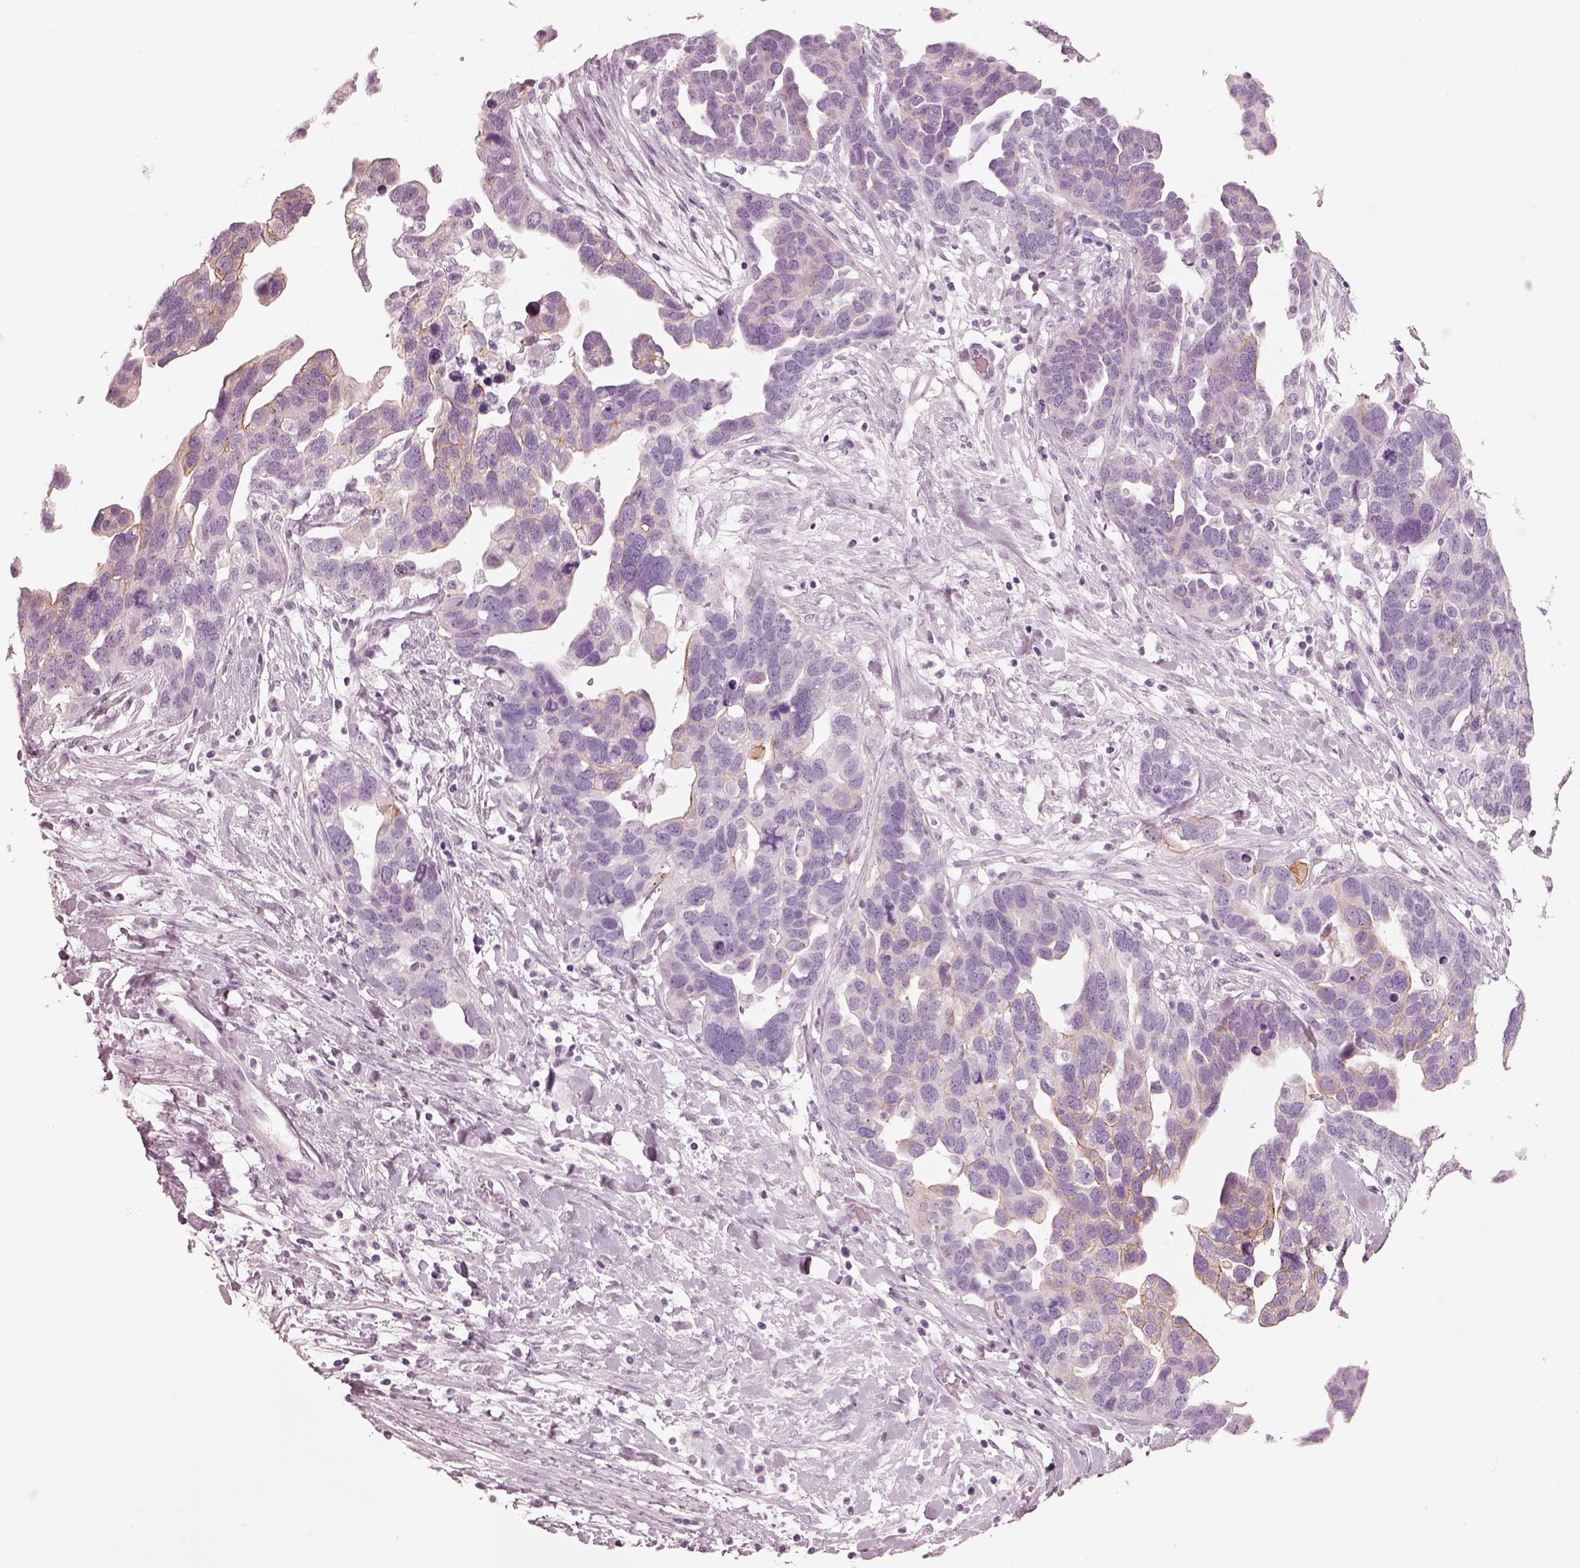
{"staining": {"intensity": "negative", "quantity": "none", "location": "none"}, "tissue": "ovarian cancer", "cell_type": "Tumor cells", "image_type": "cancer", "snomed": [{"axis": "morphology", "description": "Cystadenocarcinoma, serous, NOS"}, {"axis": "topography", "description": "Ovary"}], "caption": "An IHC micrograph of serous cystadenocarcinoma (ovarian) is shown. There is no staining in tumor cells of serous cystadenocarcinoma (ovarian).", "gene": "PON3", "patient": {"sex": "female", "age": 54}}